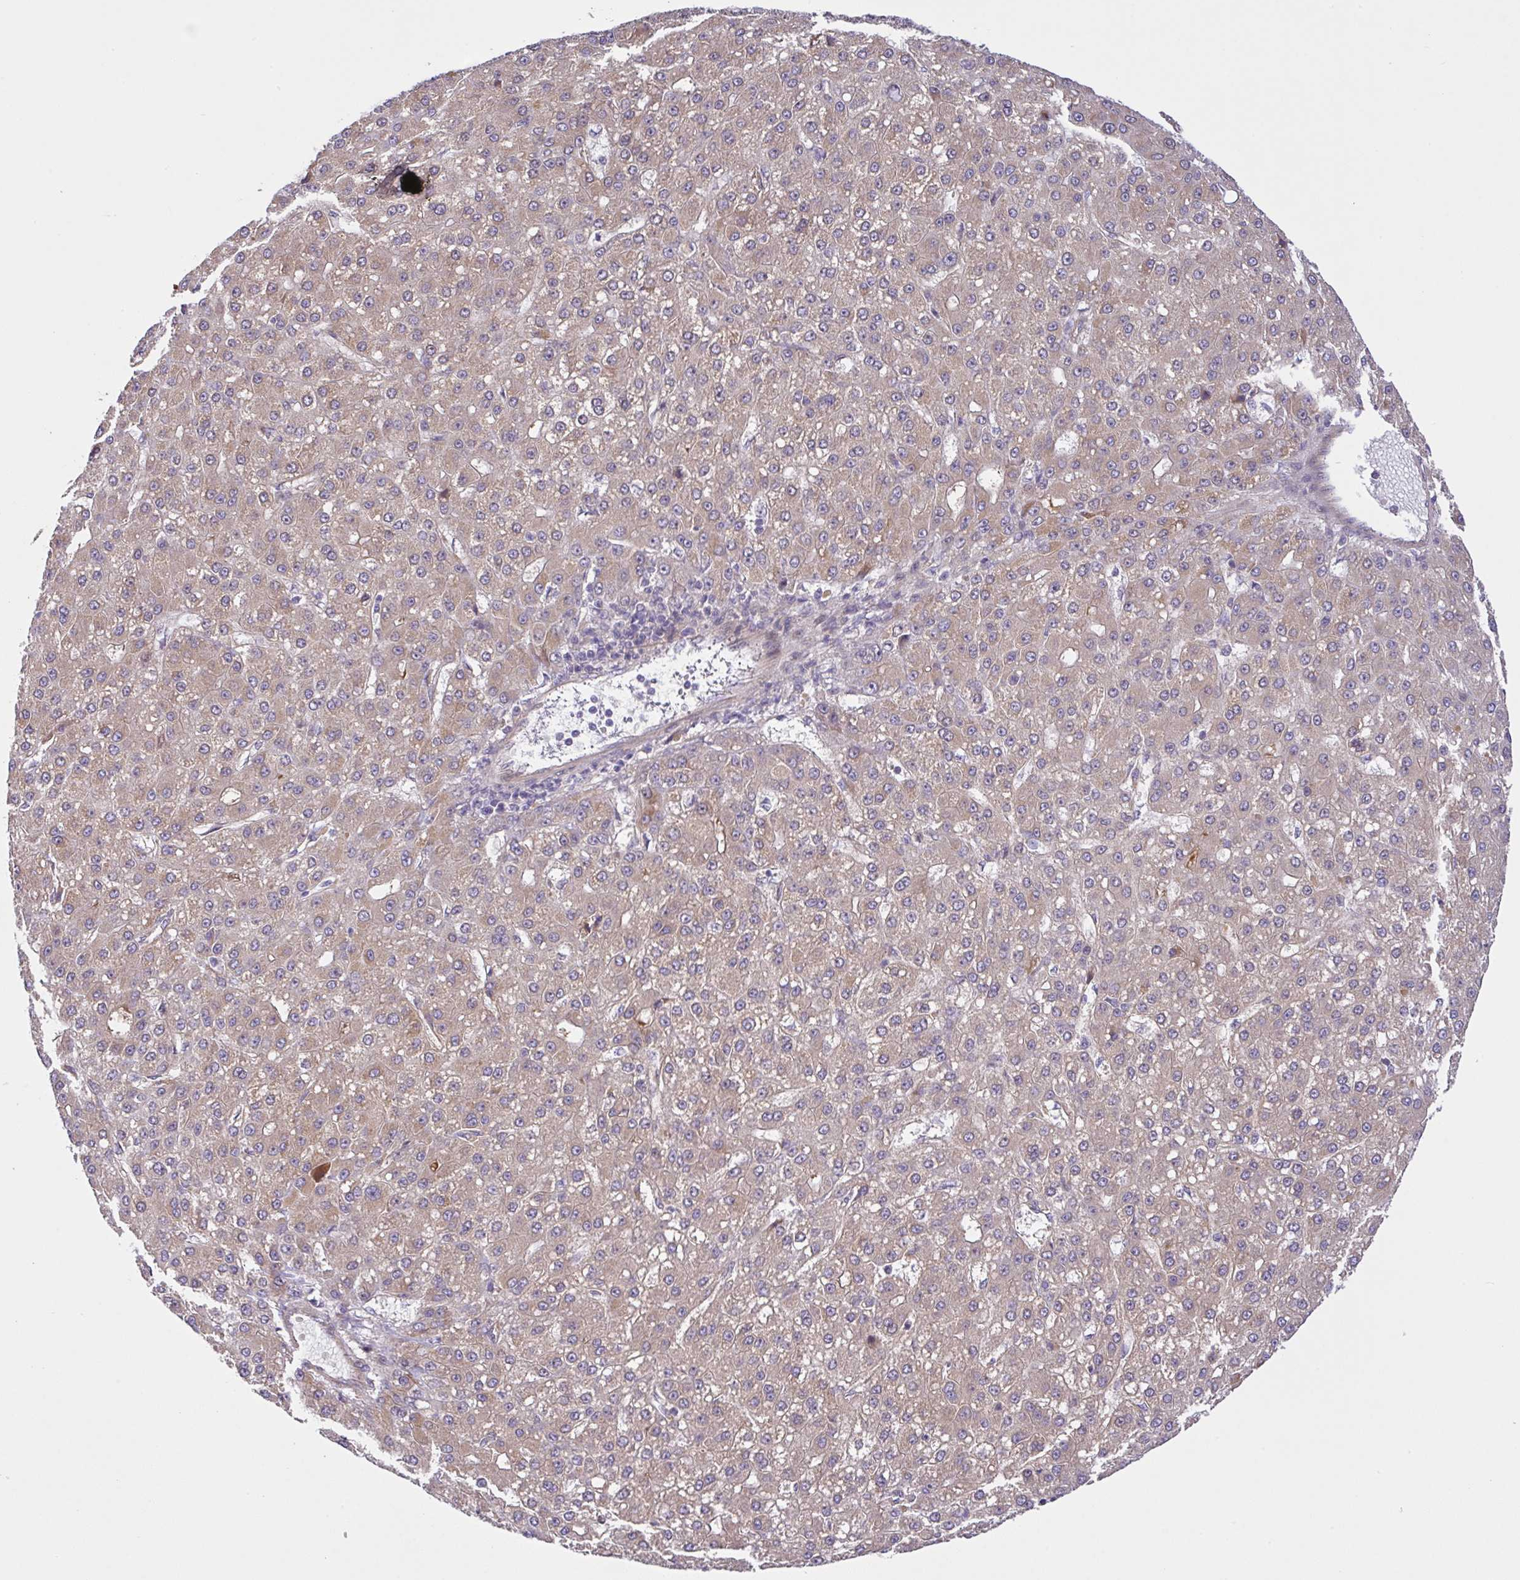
{"staining": {"intensity": "weak", "quantity": ">75%", "location": "cytoplasmic/membranous"}, "tissue": "liver cancer", "cell_type": "Tumor cells", "image_type": "cancer", "snomed": [{"axis": "morphology", "description": "Carcinoma, Hepatocellular, NOS"}, {"axis": "topography", "description": "Liver"}], "caption": "This is an image of IHC staining of liver cancer, which shows weak staining in the cytoplasmic/membranous of tumor cells.", "gene": "UBE4A", "patient": {"sex": "male", "age": 67}}